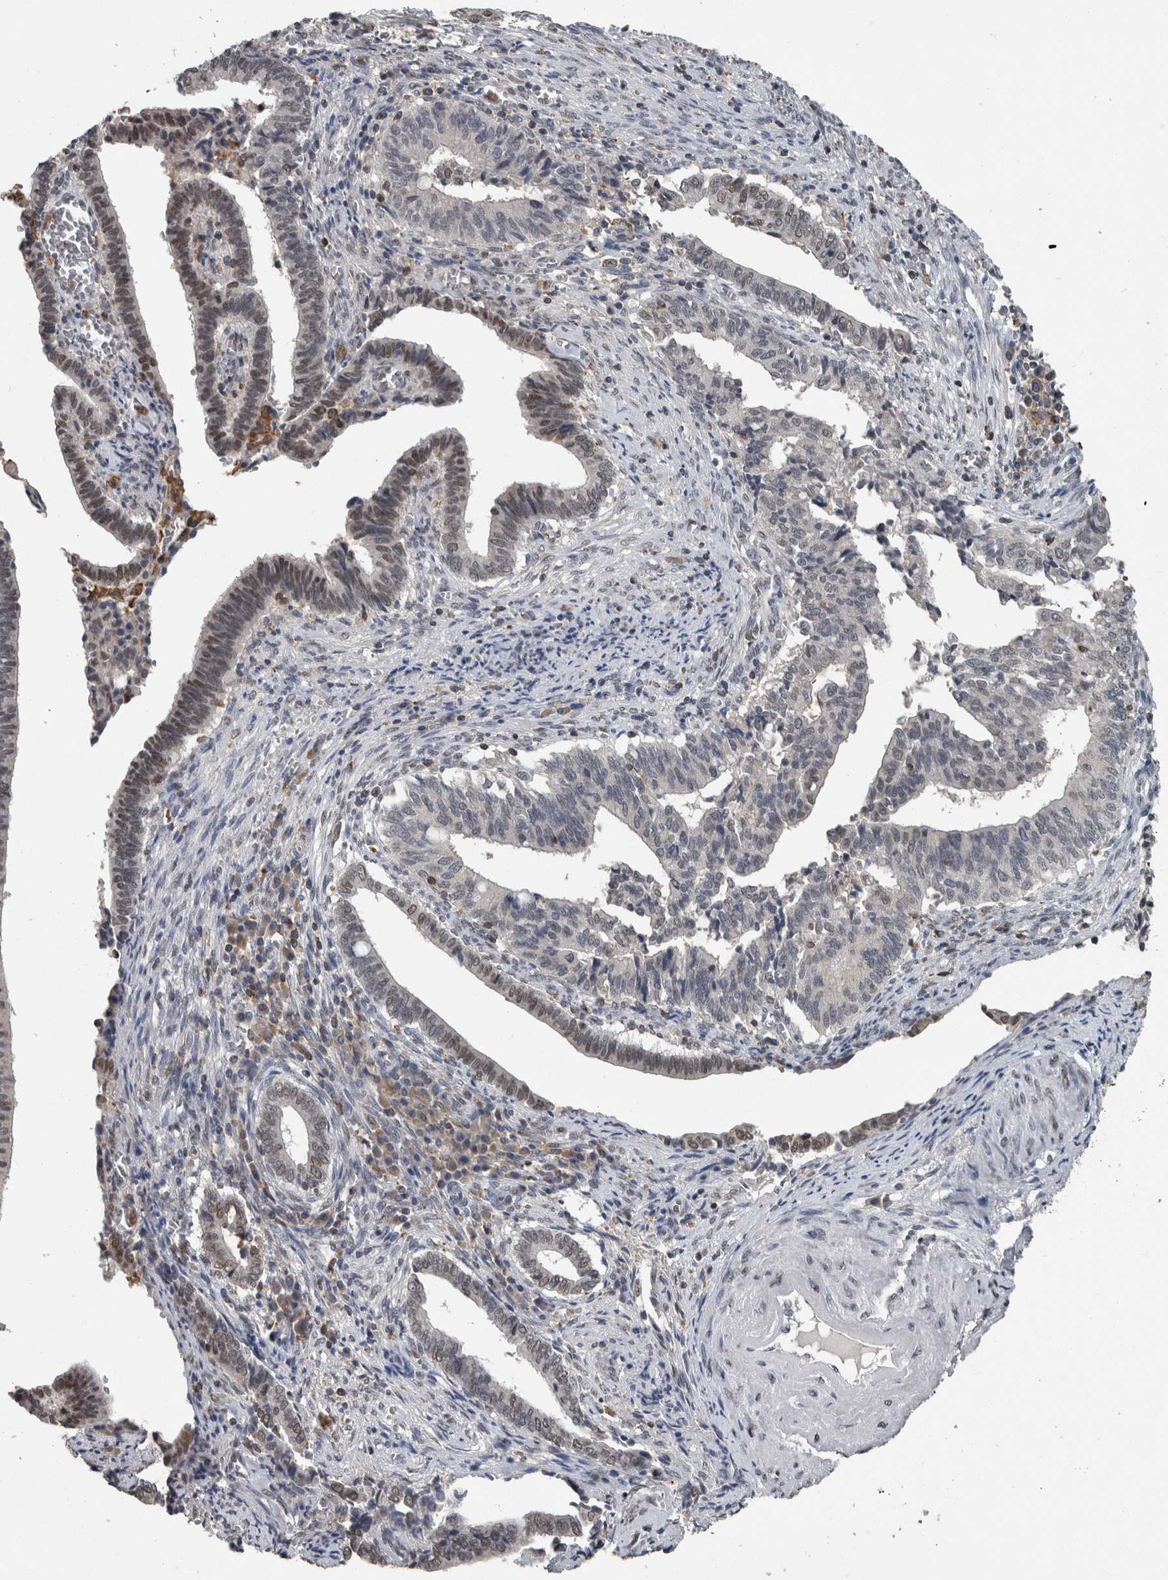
{"staining": {"intensity": "weak", "quantity": "25%-75%", "location": "nuclear"}, "tissue": "cervical cancer", "cell_type": "Tumor cells", "image_type": "cancer", "snomed": [{"axis": "morphology", "description": "Adenocarcinoma, NOS"}, {"axis": "topography", "description": "Cervix"}], "caption": "Cervical cancer stained with a protein marker exhibits weak staining in tumor cells.", "gene": "MAFF", "patient": {"sex": "female", "age": 44}}